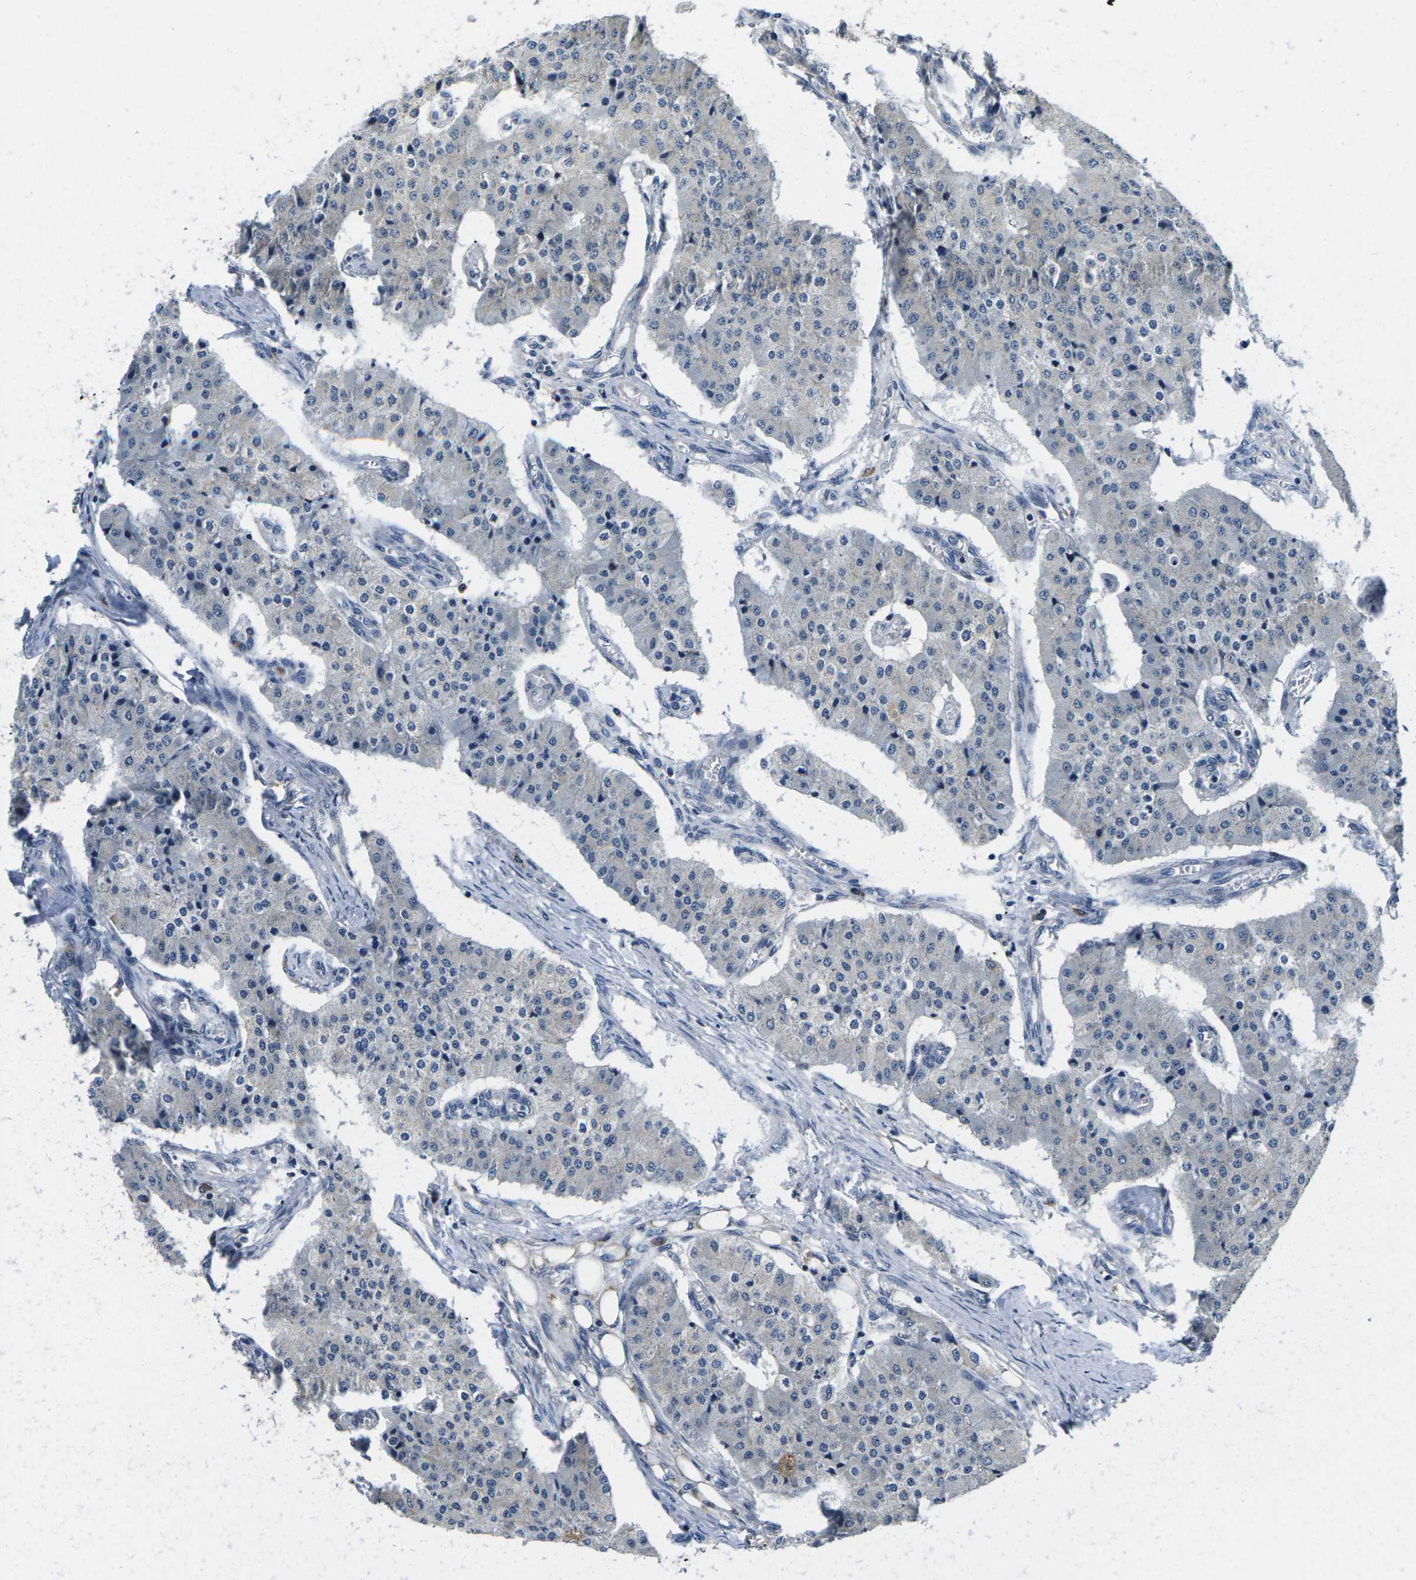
{"staining": {"intensity": "negative", "quantity": "none", "location": "none"}, "tissue": "carcinoid", "cell_type": "Tumor cells", "image_type": "cancer", "snomed": [{"axis": "morphology", "description": "Carcinoid, malignant, NOS"}, {"axis": "topography", "description": "Colon"}], "caption": "The histopathology image exhibits no significant positivity in tumor cells of carcinoid.", "gene": "ERGIC3", "patient": {"sex": "female", "age": 52}}